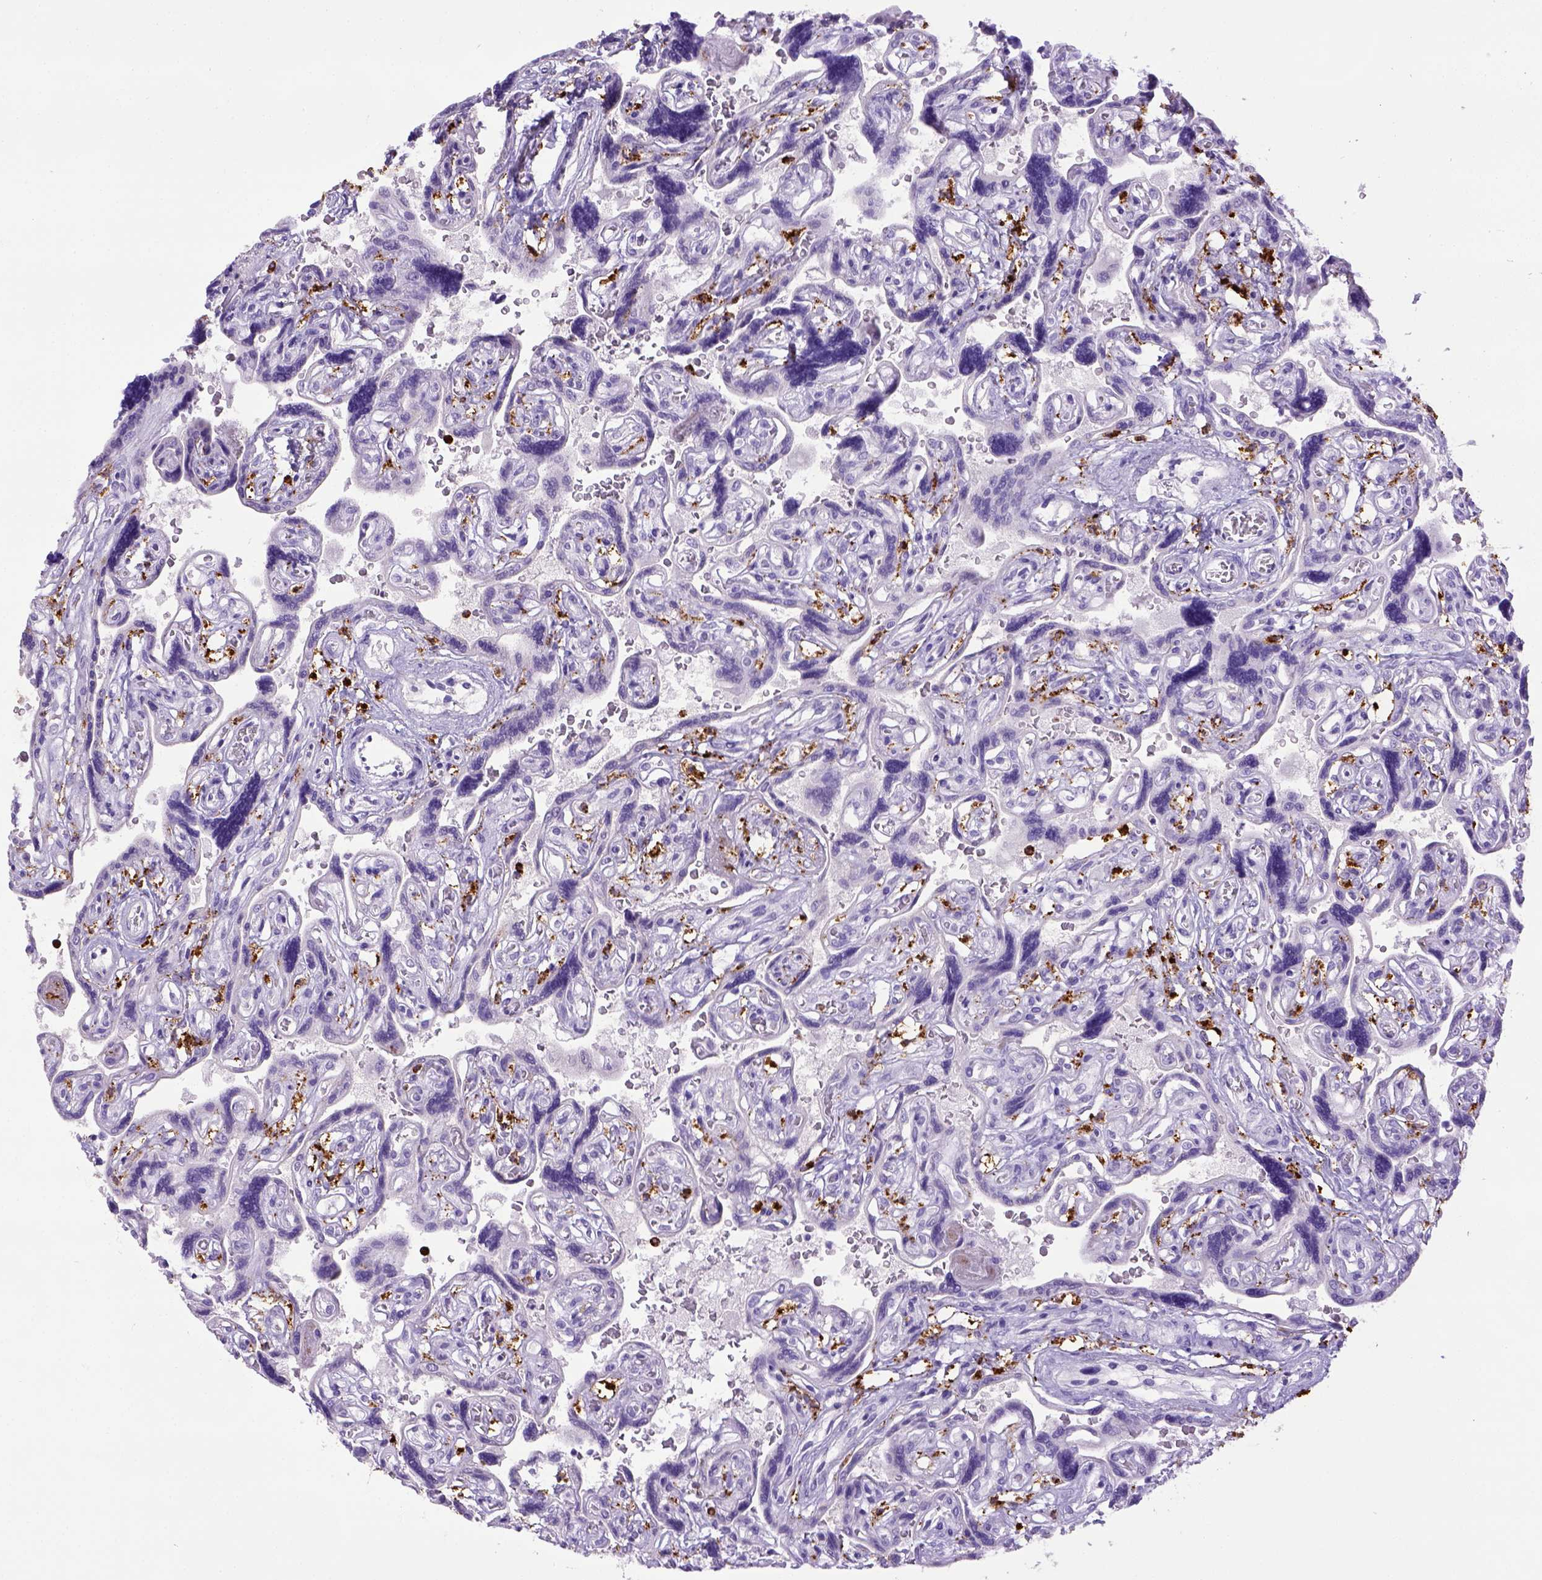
{"staining": {"intensity": "negative", "quantity": "none", "location": "none"}, "tissue": "placenta", "cell_type": "Decidual cells", "image_type": "normal", "snomed": [{"axis": "morphology", "description": "Normal tissue, NOS"}, {"axis": "topography", "description": "Placenta"}], "caption": "DAB (3,3'-diaminobenzidine) immunohistochemical staining of benign placenta reveals no significant staining in decidual cells.", "gene": "CD68", "patient": {"sex": "female", "age": 32}}